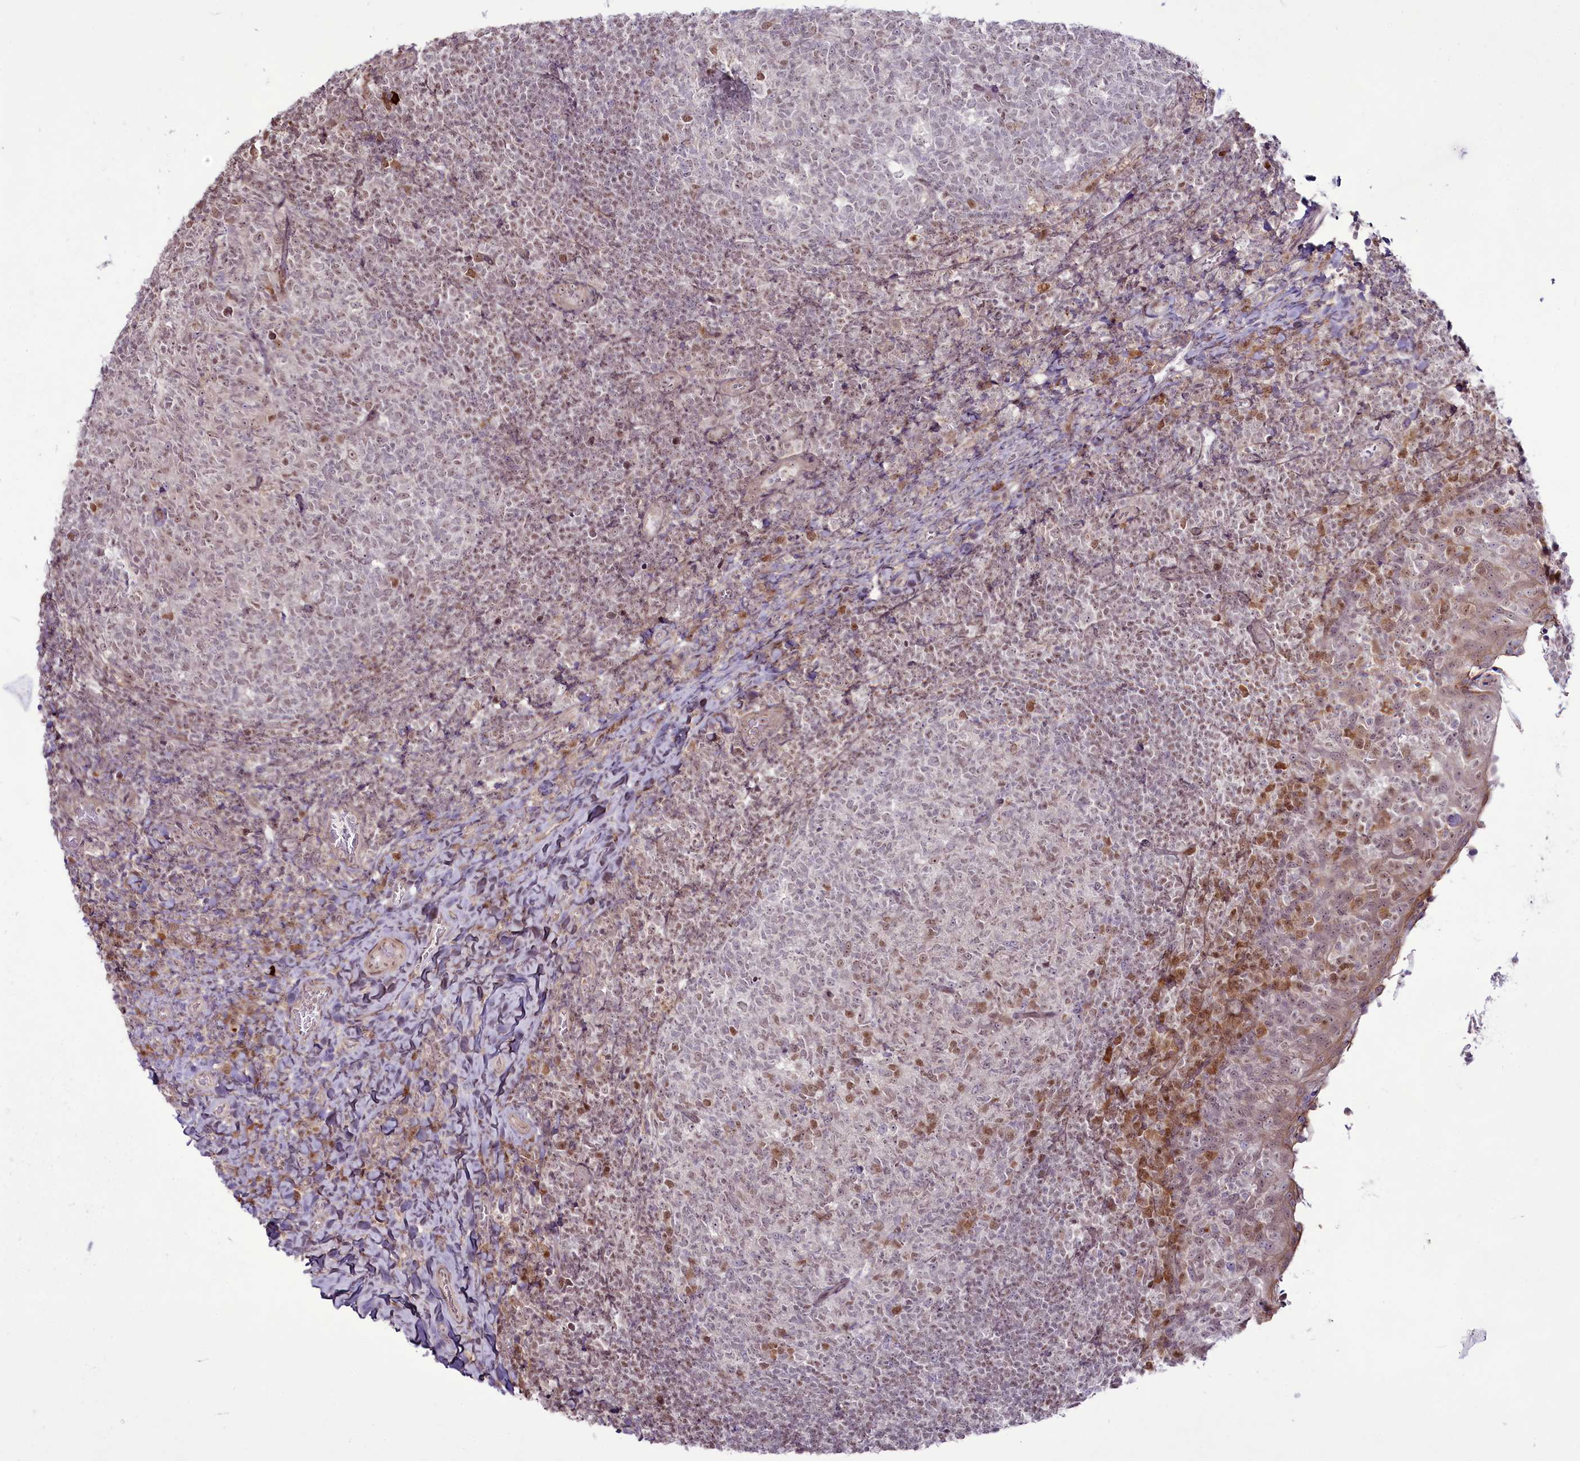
{"staining": {"intensity": "moderate", "quantity": "<25%", "location": "nuclear"}, "tissue": "tonsil", "cell_type": "Germinal center cells", "image_type": "normal", "snomed": [{"axis": "morphology", "description": "Normal tissue, NOS"}, {"axis": "topography", "description": "Tonsil"}], "caption": "Tonsil stained with a brown dye shows moderate nuclear positive positivity in about <25% of germinal center cells.", "gene": "RSBN1", "patient": {"sex": "female", "age": 10}}